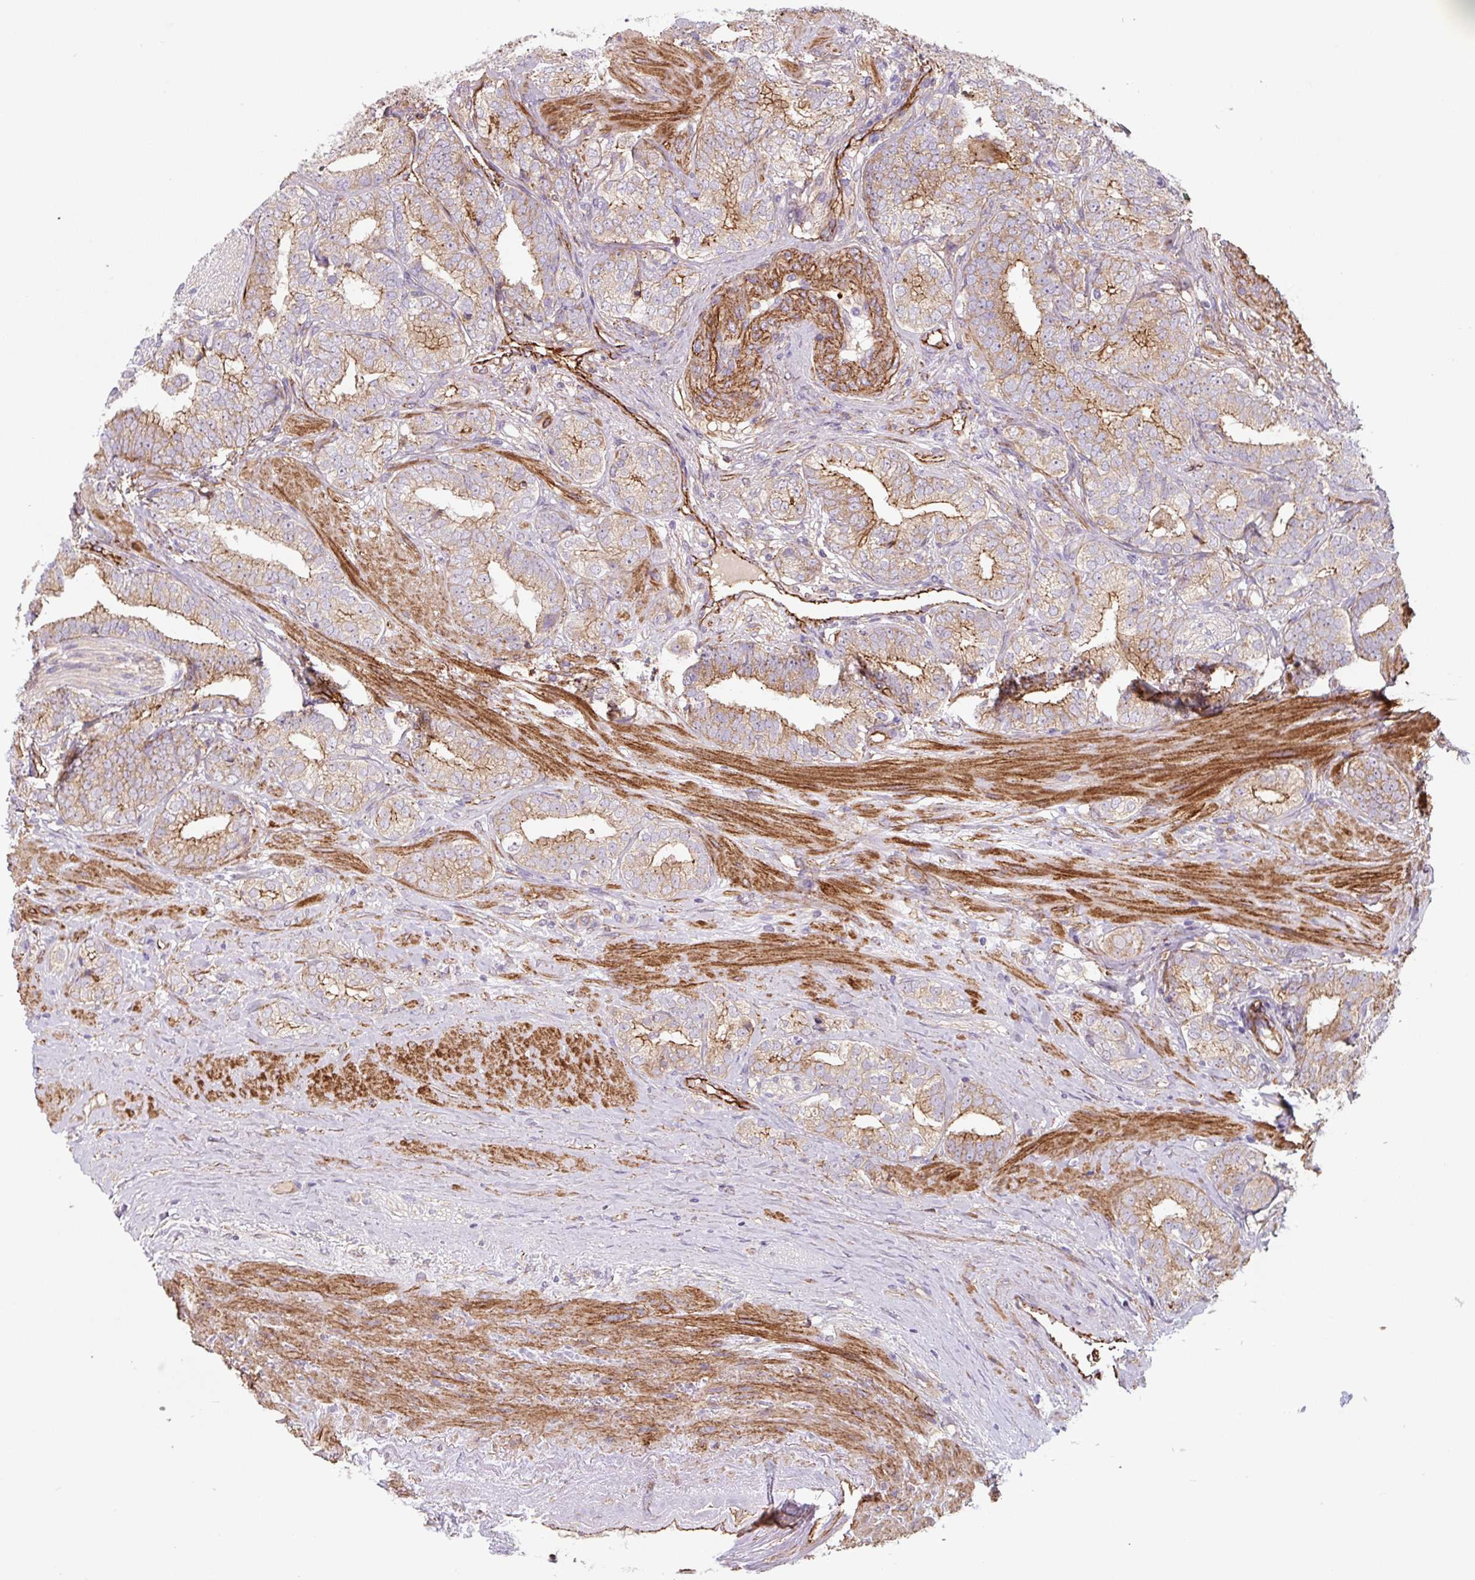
{"staining": {"intensity": "moderate", "quantity": ">75%", "location": "cytoplasmic/membranous"}, "tissue": "prostate cancer", "cell_type": "Tumor cells", "image_type": "cancer", "snomed": [{"axis": "morphology", "description": "Adenocarcinoma, High grade"}, {"axis": "topography", "description": "Prostate"}], "caption": "Tumor cells show medium levels of moderate cytoplasmic/membranous positivity in about >75% of cells in prostate high-grade adenocarcinoma.", "gene": "DHFR2", "patient": {"sex": "male", "age": 72}}